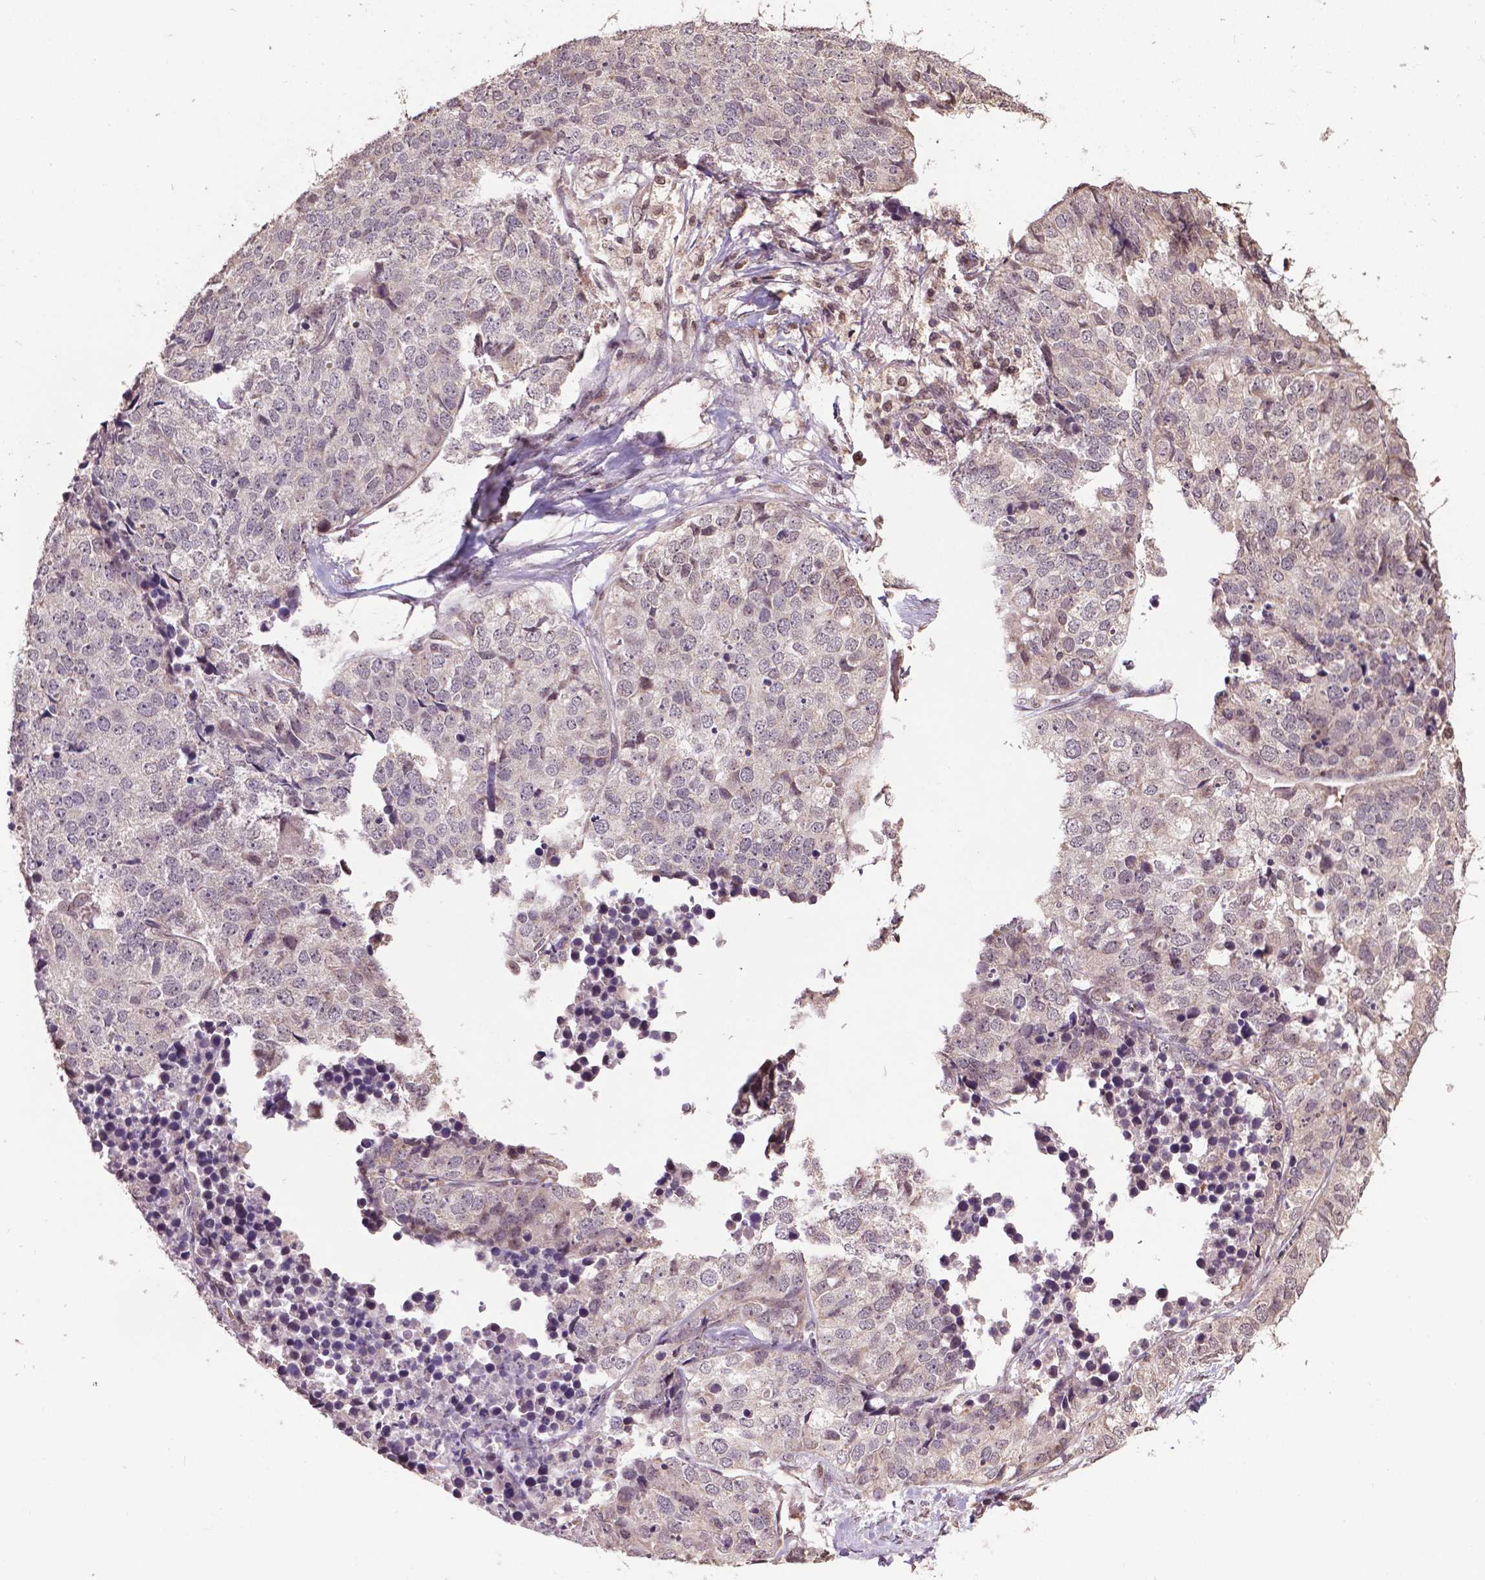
{"staining": {"intensity": "negative", "quantity": "none", "location": "none"}, "tissue": "stomach cancer", "cell_type": "Tumor cells", "image_type": "cancer", "snomed": [{"axis": "morphology", "description": "Adenocarcinoma, NOS"}, {"axis": "topography", "description": "Stomach"}], "caption": "High magnification brightfield microscopy of stomach cancer stained with DAB (brown) and counterstained with hematoxylin (blue): tumor cells show no significant expression. (Stains: DAB (3,3'-diaminobenzidine) IHC with hematoxylin counter stain, Microscopy: brightfield microscopy at high magnification).", "gene": "GLRA2", "patient": {"sex": "male", "age": 69}}